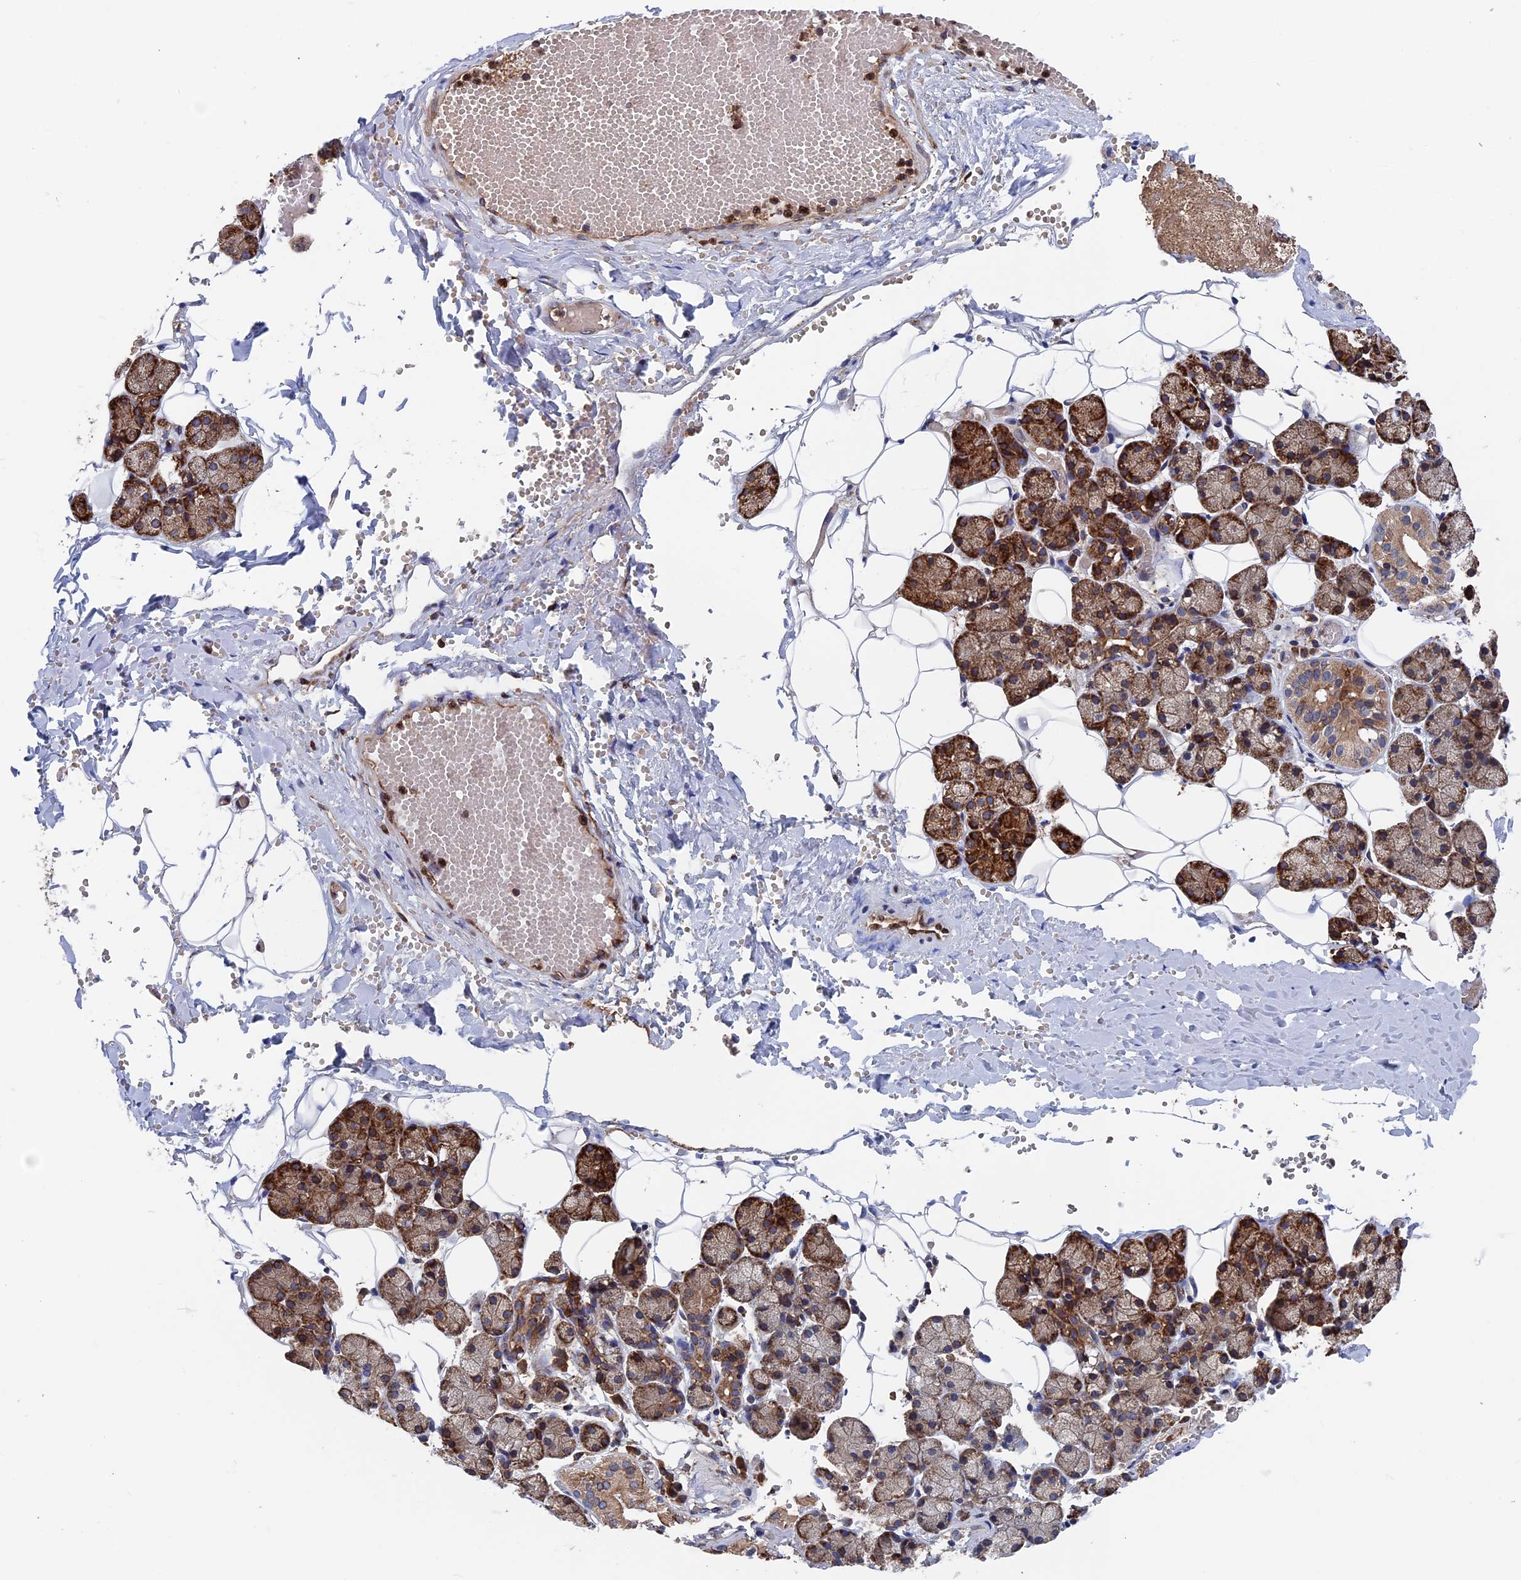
{"staining": {"intensity": "strong", "quantity": ">75%", "location": "cytoplasmic/membranous"}, "tissue": "salivary gland", "cell_type": "Glandular cells", "image_type": "normal", "snomed": [{"axis": "morphology", "description": "Normal tissue, NOS"}, {"axis": "topography", "description": "Salivary gland"}], "caption": "Immunohistochemical staining of benign human salivary gland reveals strong cytoplasmic/membranous protein positivity in approximately >75% of glandular cells. (brown staining indicates protein expression, while blue staining denotes nuclei).", "gene": "RPUSD1", "patient": {"sex": "female", "age": 33}}